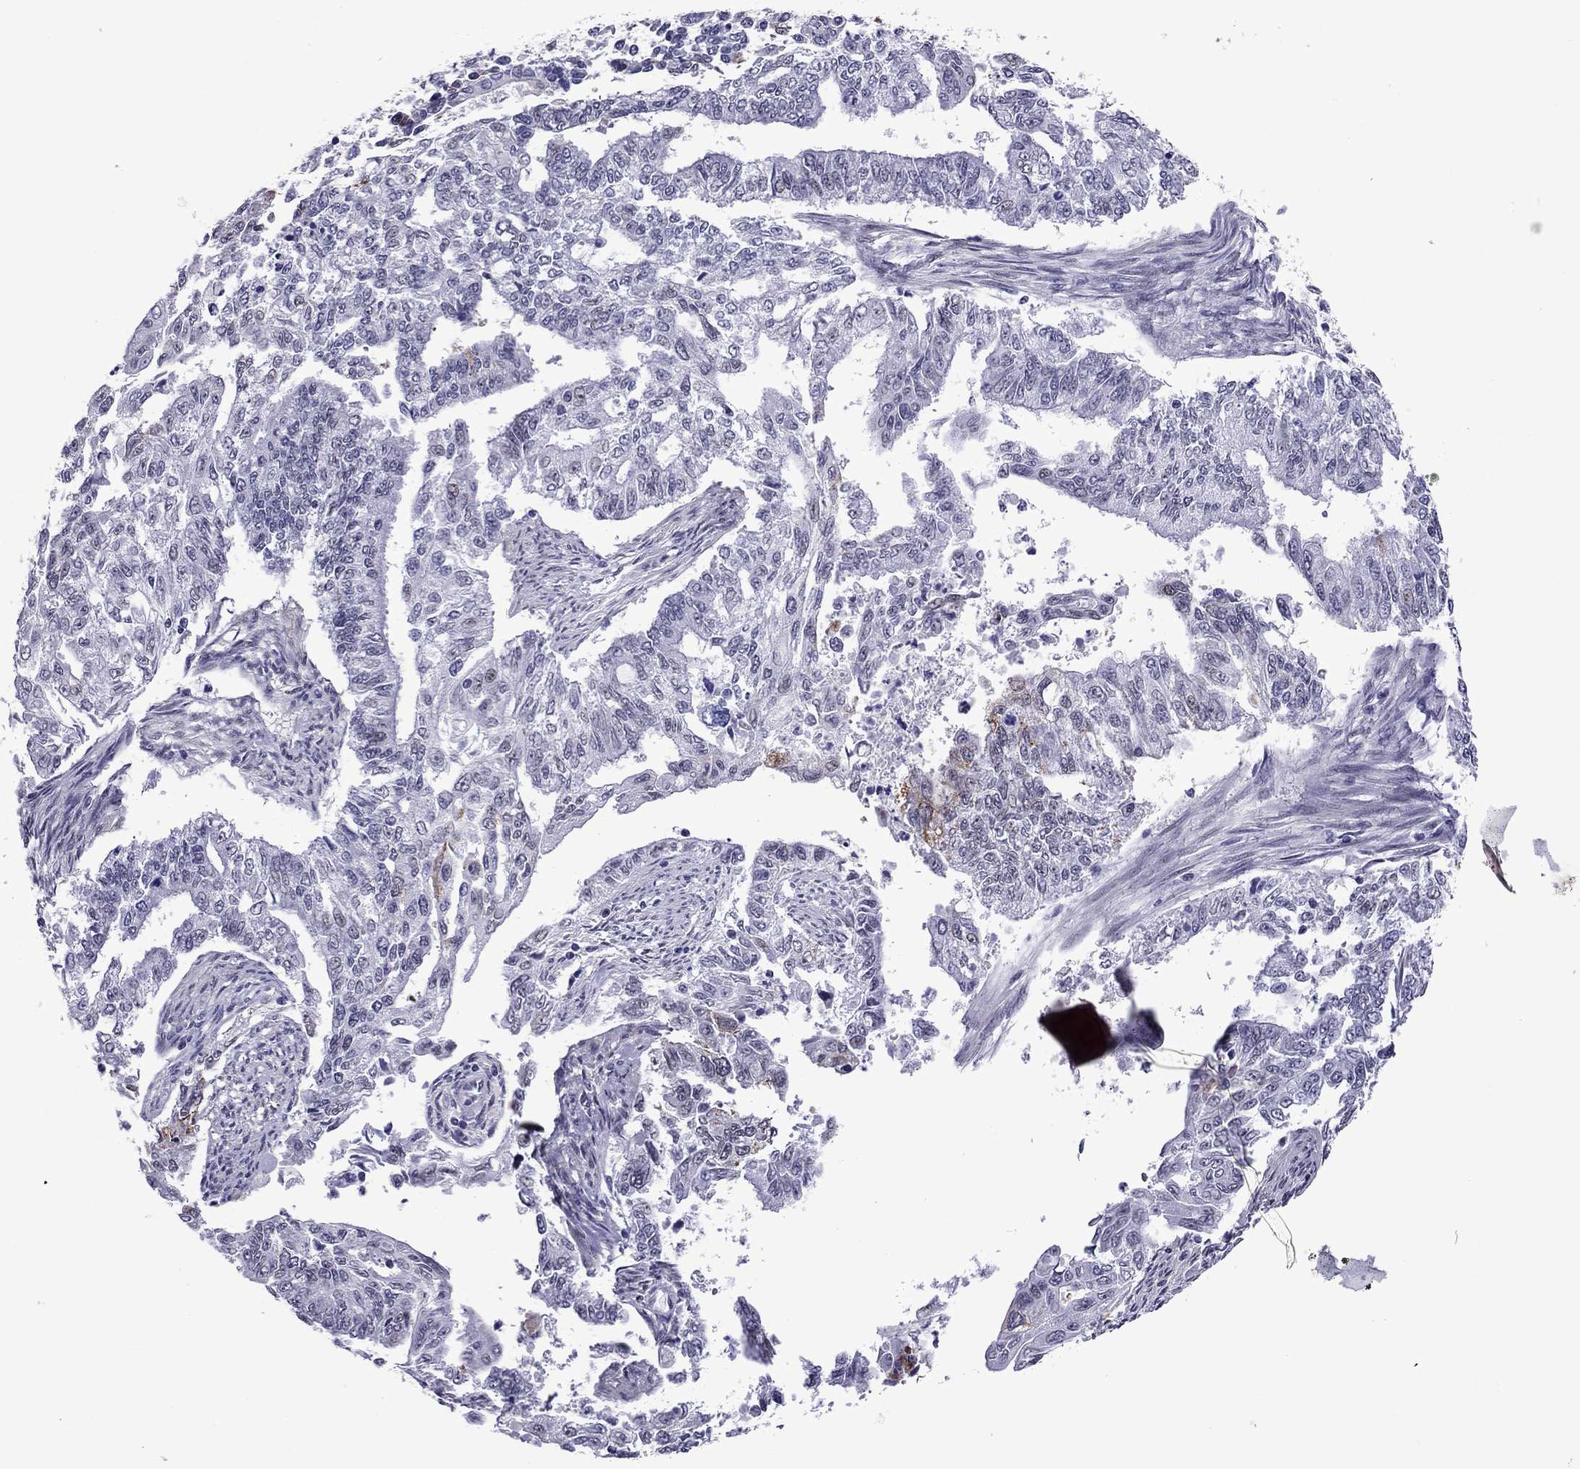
{"staining": {"intensity": "negative", "quantity": "none", "location": "none"}, "tissue": "endometrial cancer", "cell_type": "Tumor cells", "image_type": "cancer", "snomed": [{"axis": "morphology", "description": "Adenocarcinoma, NOS"}, {"axis": "topography", "description": "Uterus"}], "caption": "This micrograph is of endometrial cancer stained with IHC to label a protein in brown with the nuclei are counter-stained blue. There is no positivity in tumor cells.", "gene": "ZNF646", "patient": {"sex": "female", "age": 59}}